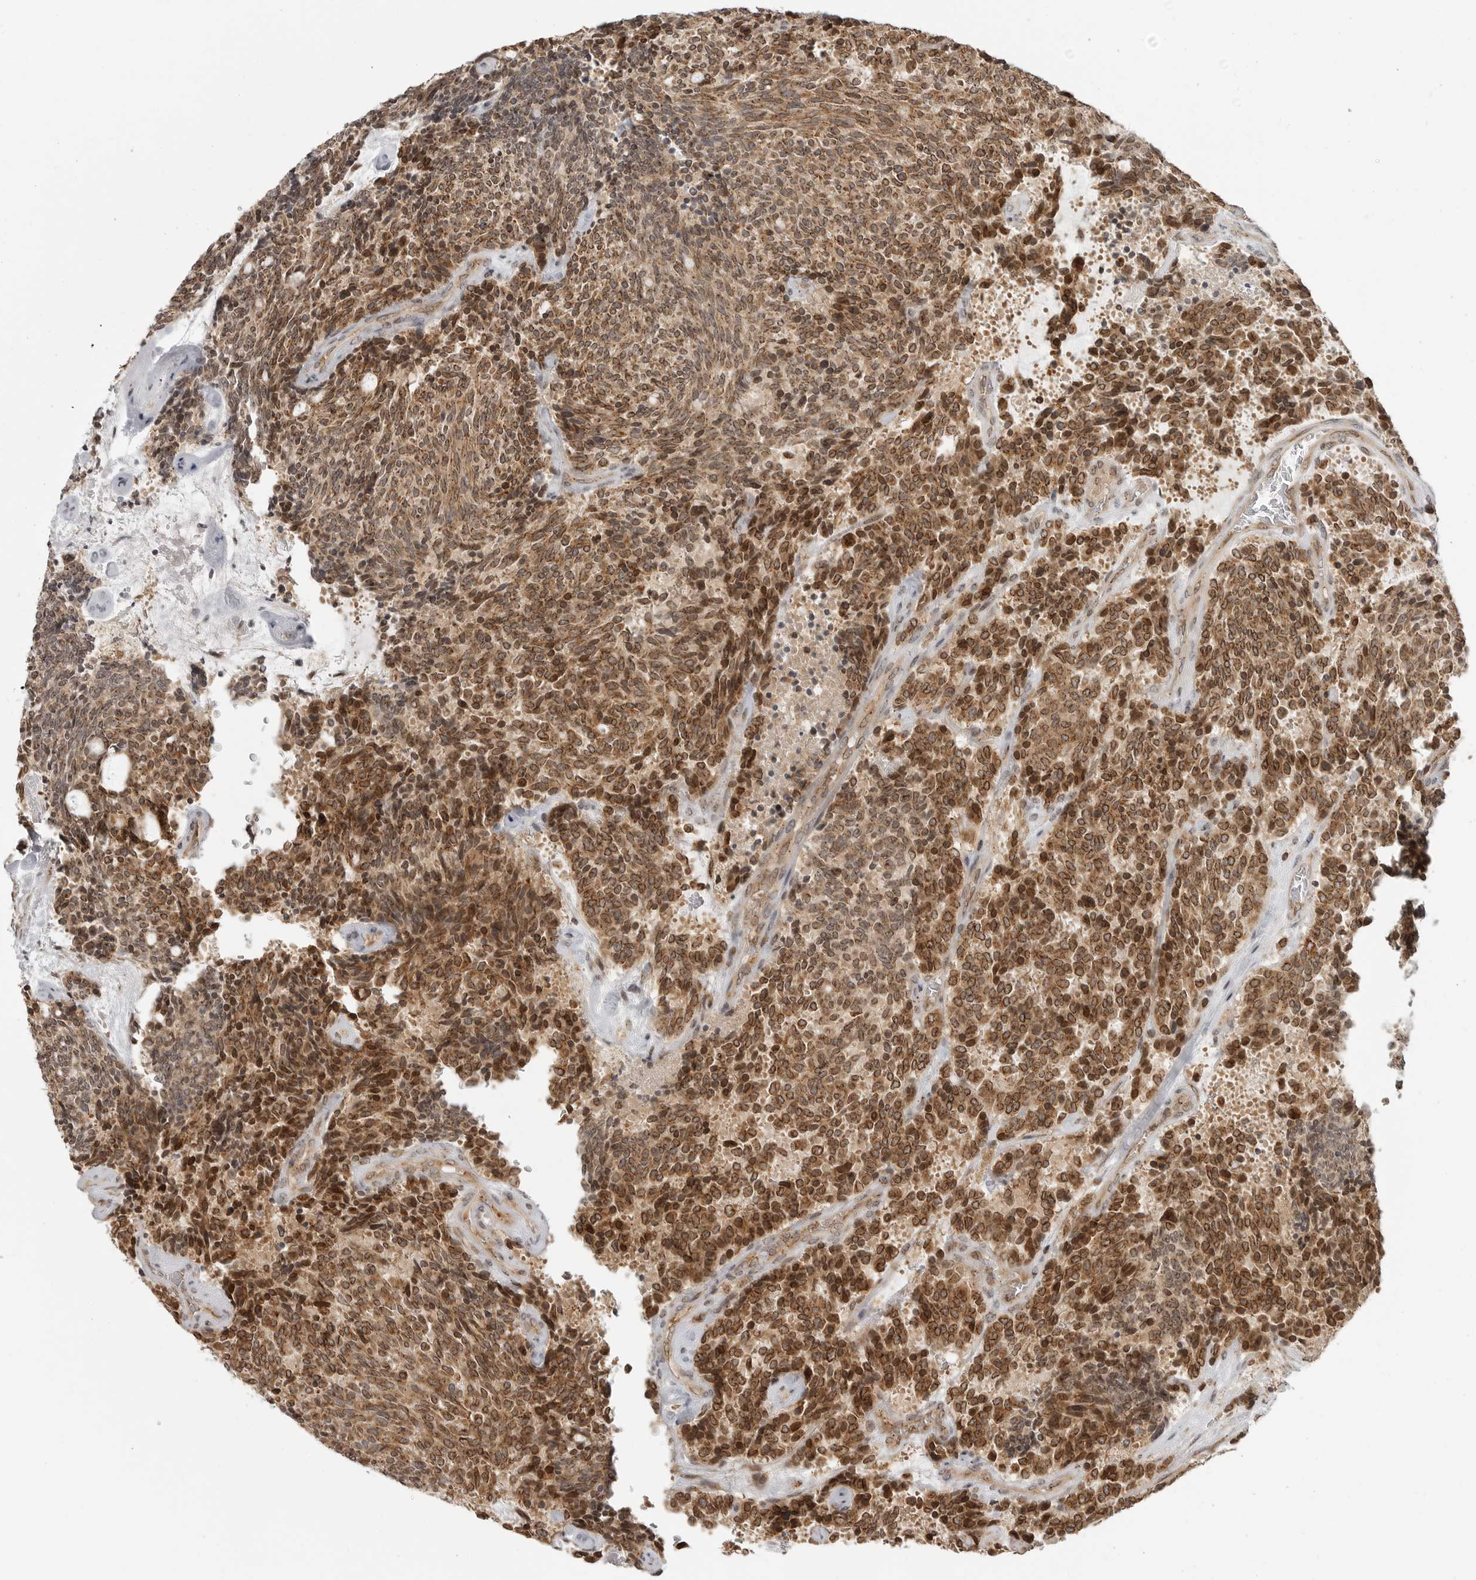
{"staining": {"intensity": "moderate", "quantity": ">75%", "location": "cytoplasmic/membranous,nuclear"}, "tissue": "carcinoid", "cell_type": "Tumor cells", "image_type": "cancer", "snomed": [{"axis": "morphology", "description": "Carcinoid, malignant, NOS"}, {"axis": "topography", "description": "Pancreas"}], "caption": "The image displays immunohistochemical staining of malignant carcinoid. There is moderate cytoplasmic/membranous and nuclear staining is appreciated in about >75% of tumor cells. (DAB IHC with brightfield microscopy, high magnification).", "gene": "COPA", "patient": {"sex": "female", "age": 54}}